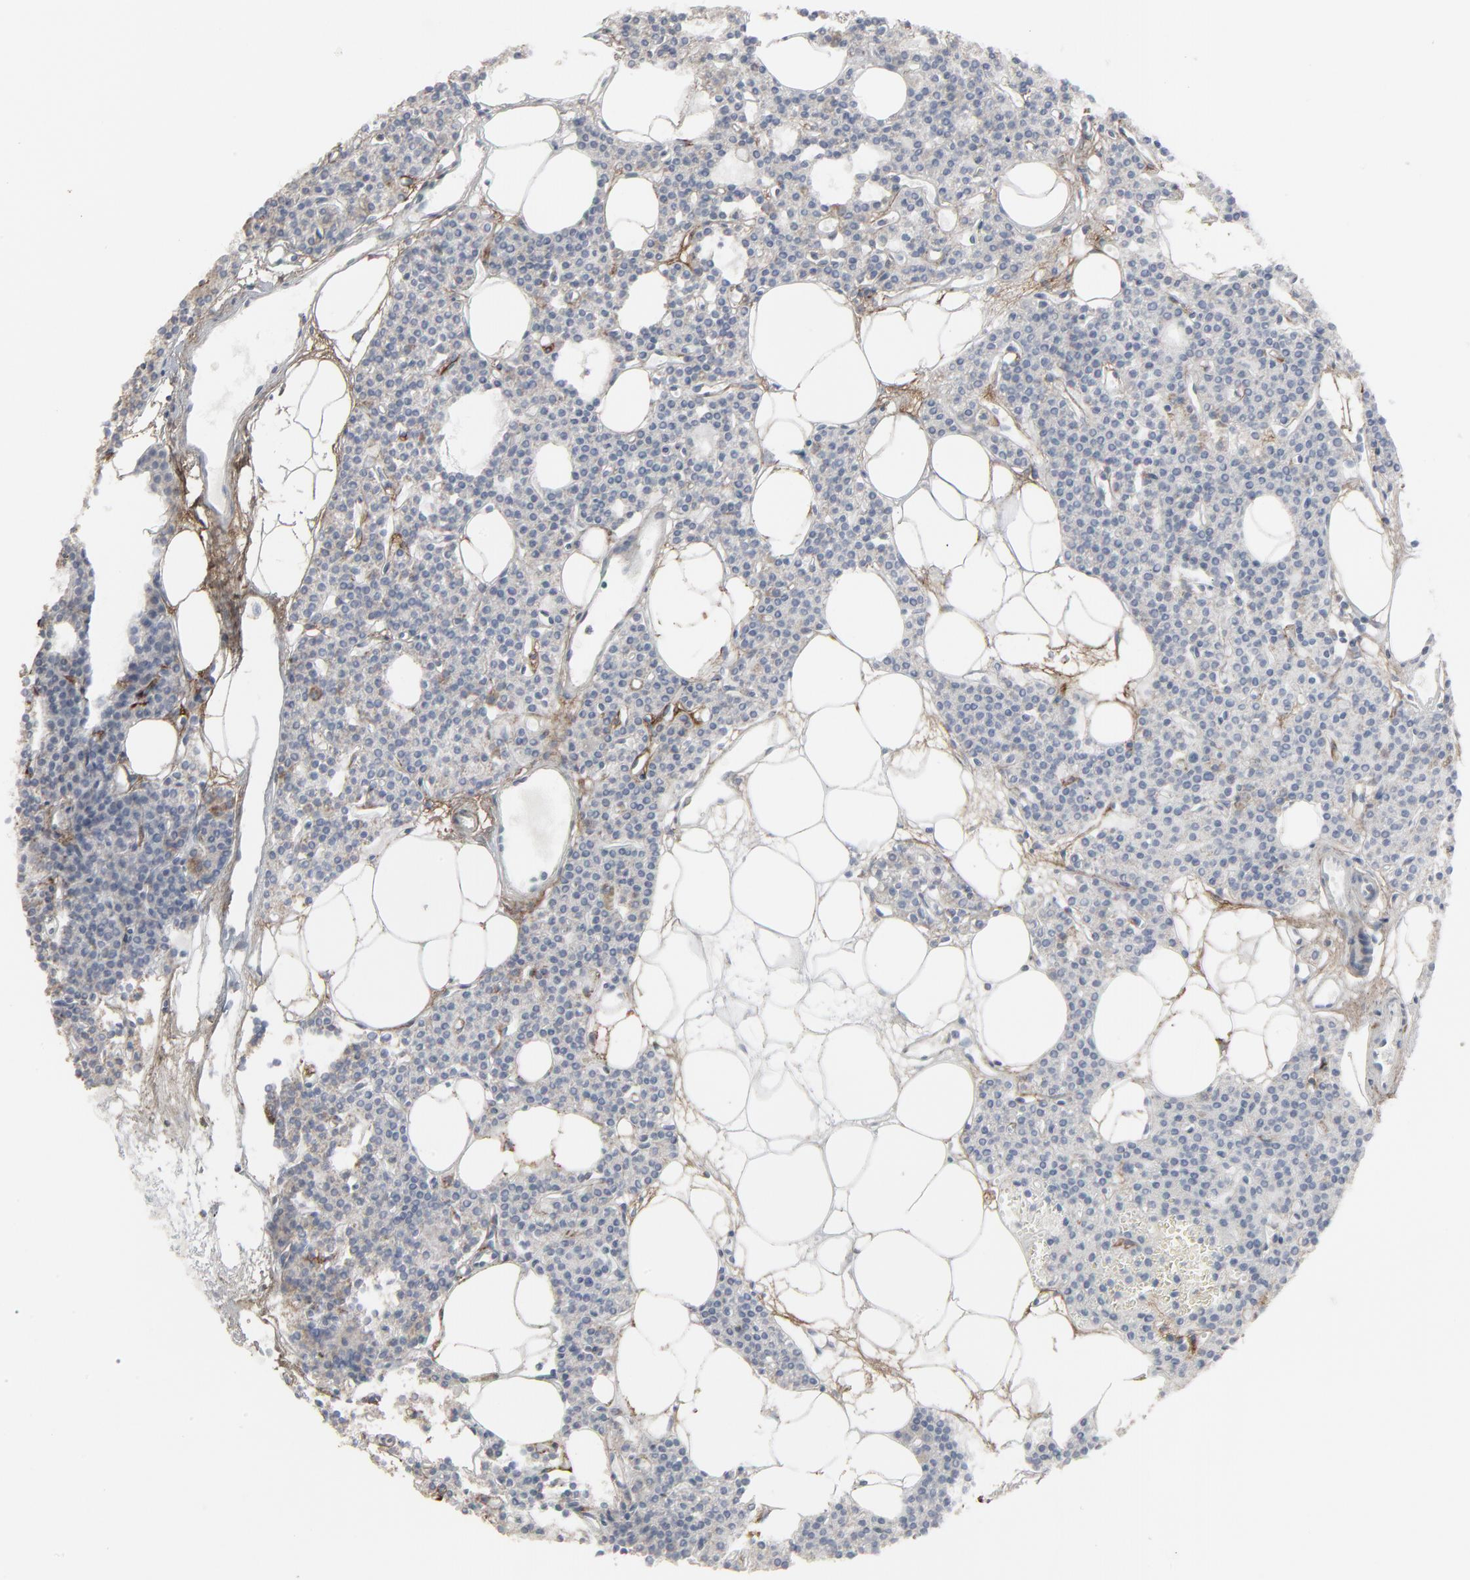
{"staining": {"intensity": "negative", "quantity": "none", "location": "none"}, "tissue": "parathyroid gland", "cell_type": "Glandular cells", "image_type": "normal", "snomed": [{"axis": "morphology", "description": "Normal tissue, NOS"}, {"axis": "topography", "description": "Parathyroid gland"}], "caption": "An immunohistochemistry (IHC) micrograph of benign parathyroid gland is shown. There is no staining in glandular cells of parathyroid gland.", "gene": "BGN", "patient": {"sex": "male", "age": 24}}